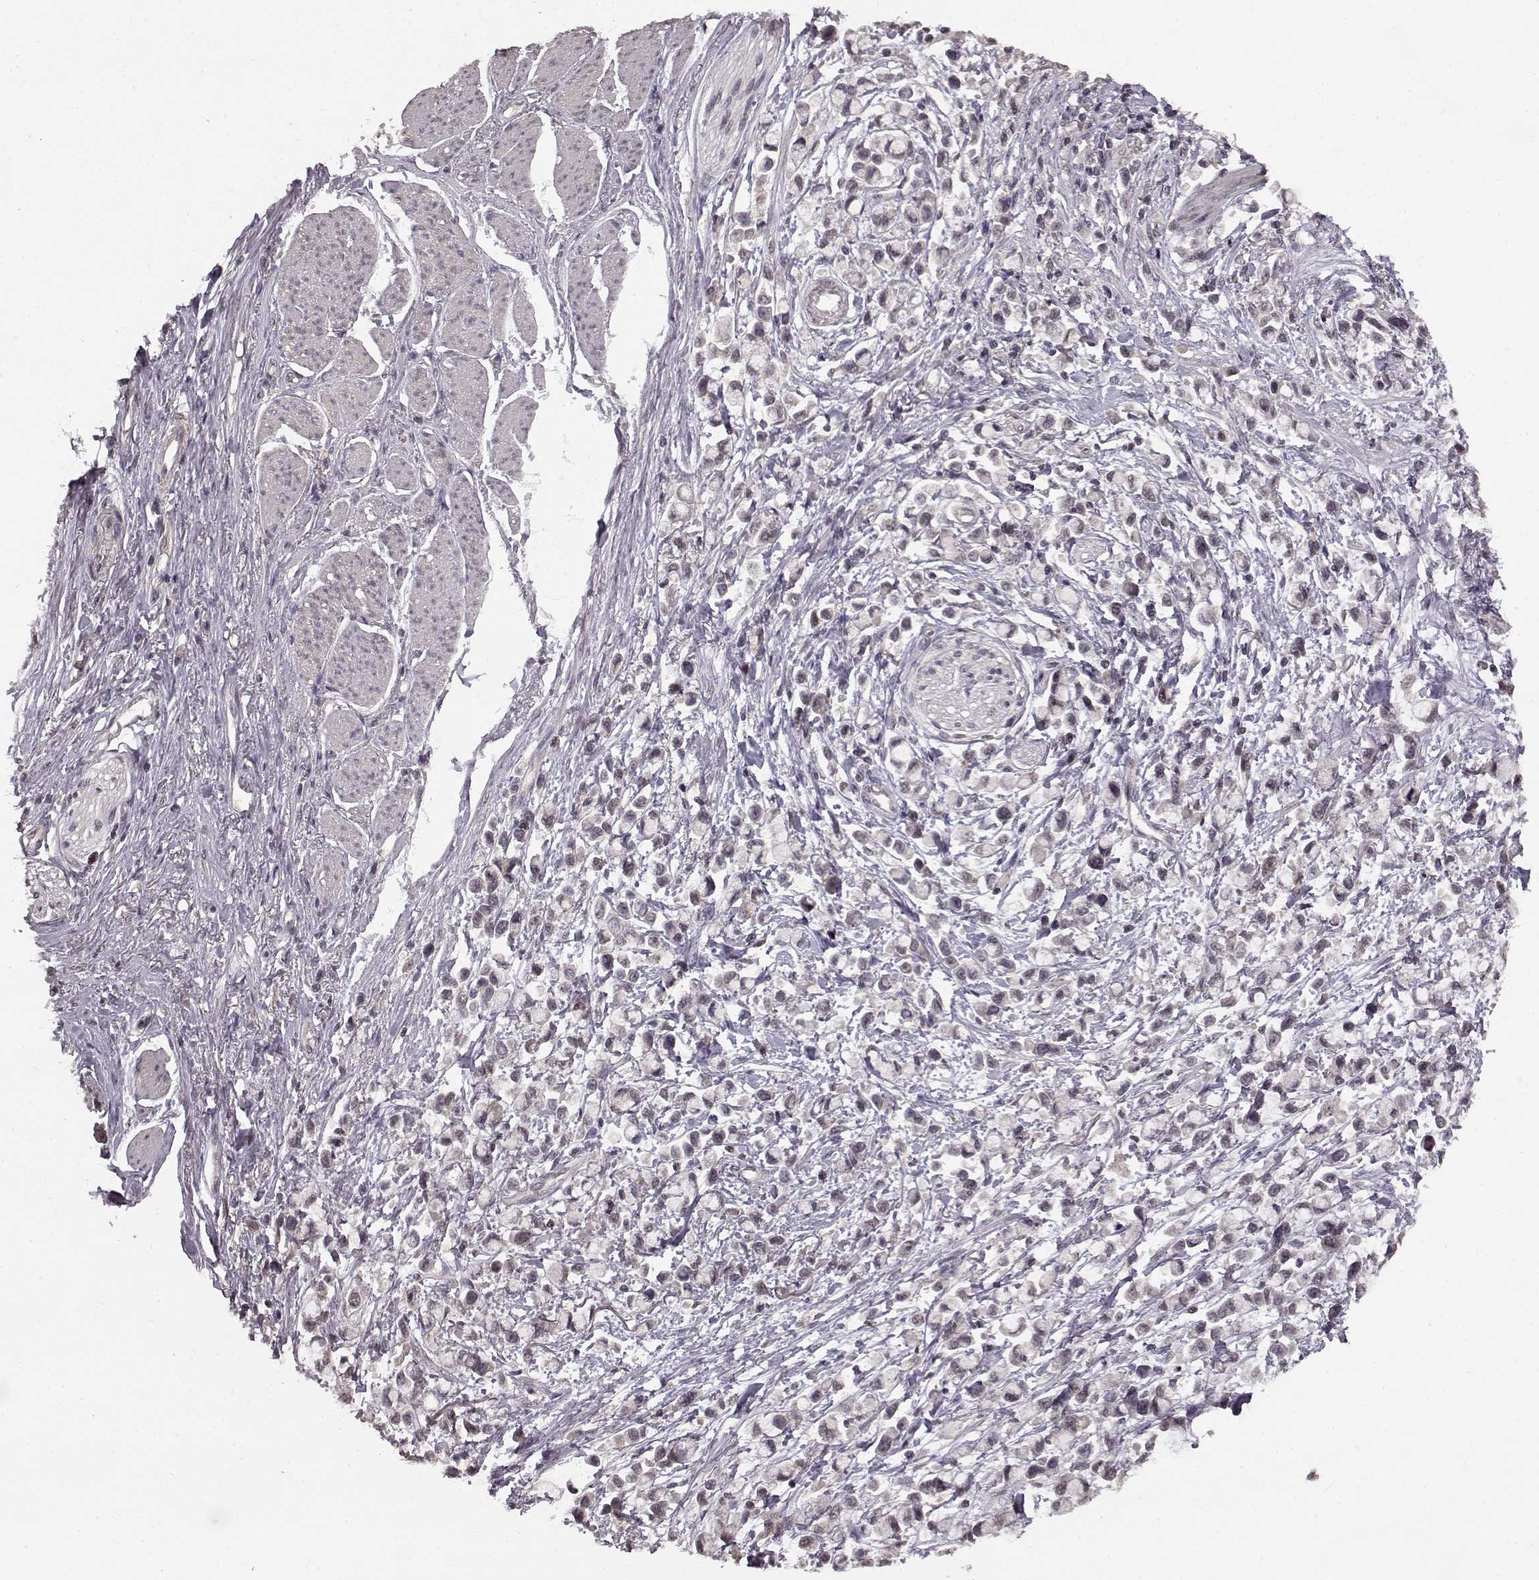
{"staining": {"intensity": "negative", "quantity": "none", "location": "none"}, "tissue": "stomach cancer", "cell_type": "Tumor cells", "image_type": "cancer", "snomed": [{"axis": "morphology", "description": "Adenocarcinoma, NOS"}, {"axis": "topography", "description": "Stomach"}], "caption": "Tumor cells show no significant protein staining in stomach adenocarcinoma.", "gene": "NTRK2", "patient": {"sex": "female", "age": 81}}